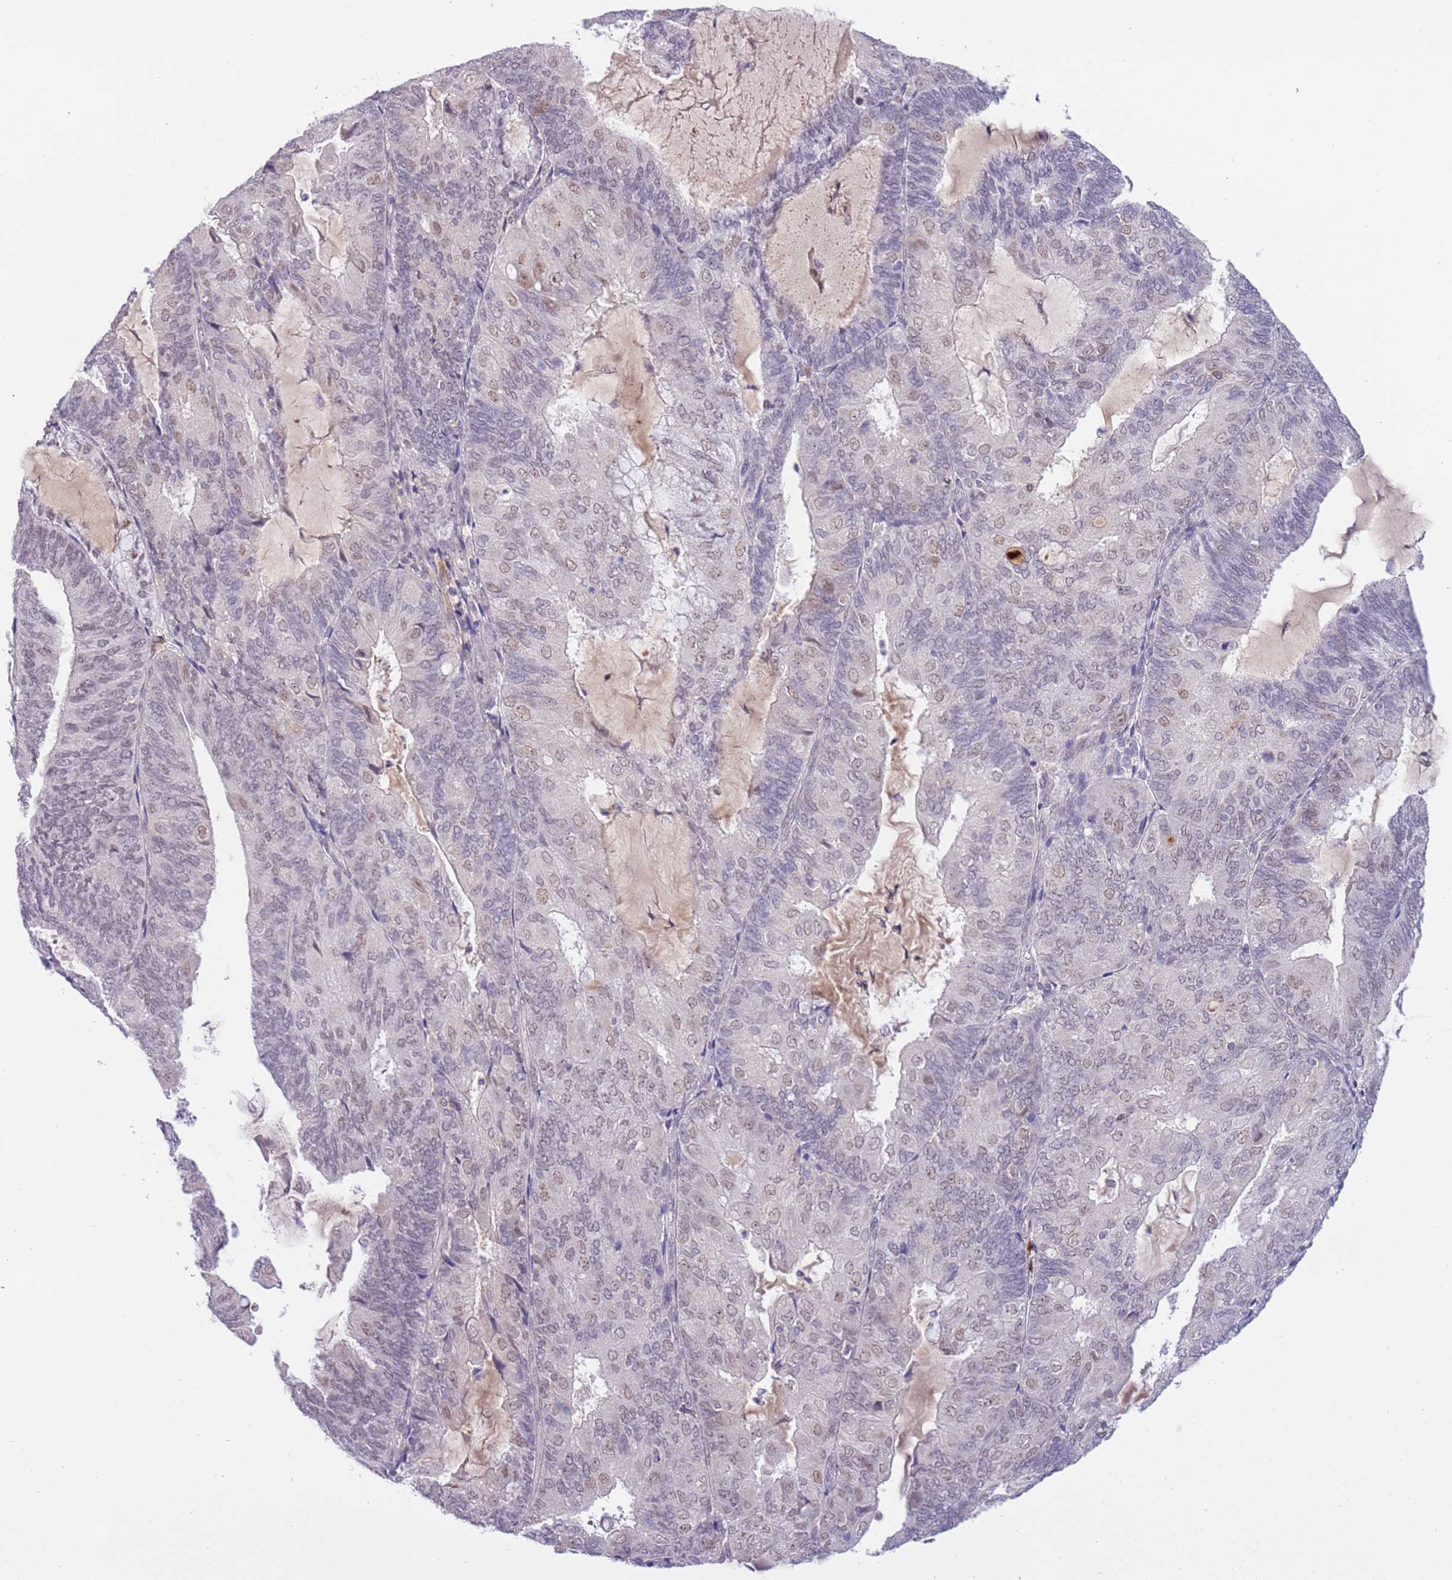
{"staining": {"intensity": "weak", "quantity": "<25%", "location": "nuclear"}, "tissue": "endometrial cancer", "cell_type": "Tumor cells", "image_type": "cancer", "snomed": [{"axis": "morphology", "description": "Adenocarcinoma, NOS"}, {"axis": "topography", "description": "Endometrium"}], "caption": "There is no significant positivity in tumor cells of endometrial adenocarcinoma.", "gene": "MAGEF1", "patient": {"sex": "female", "age": 81}}